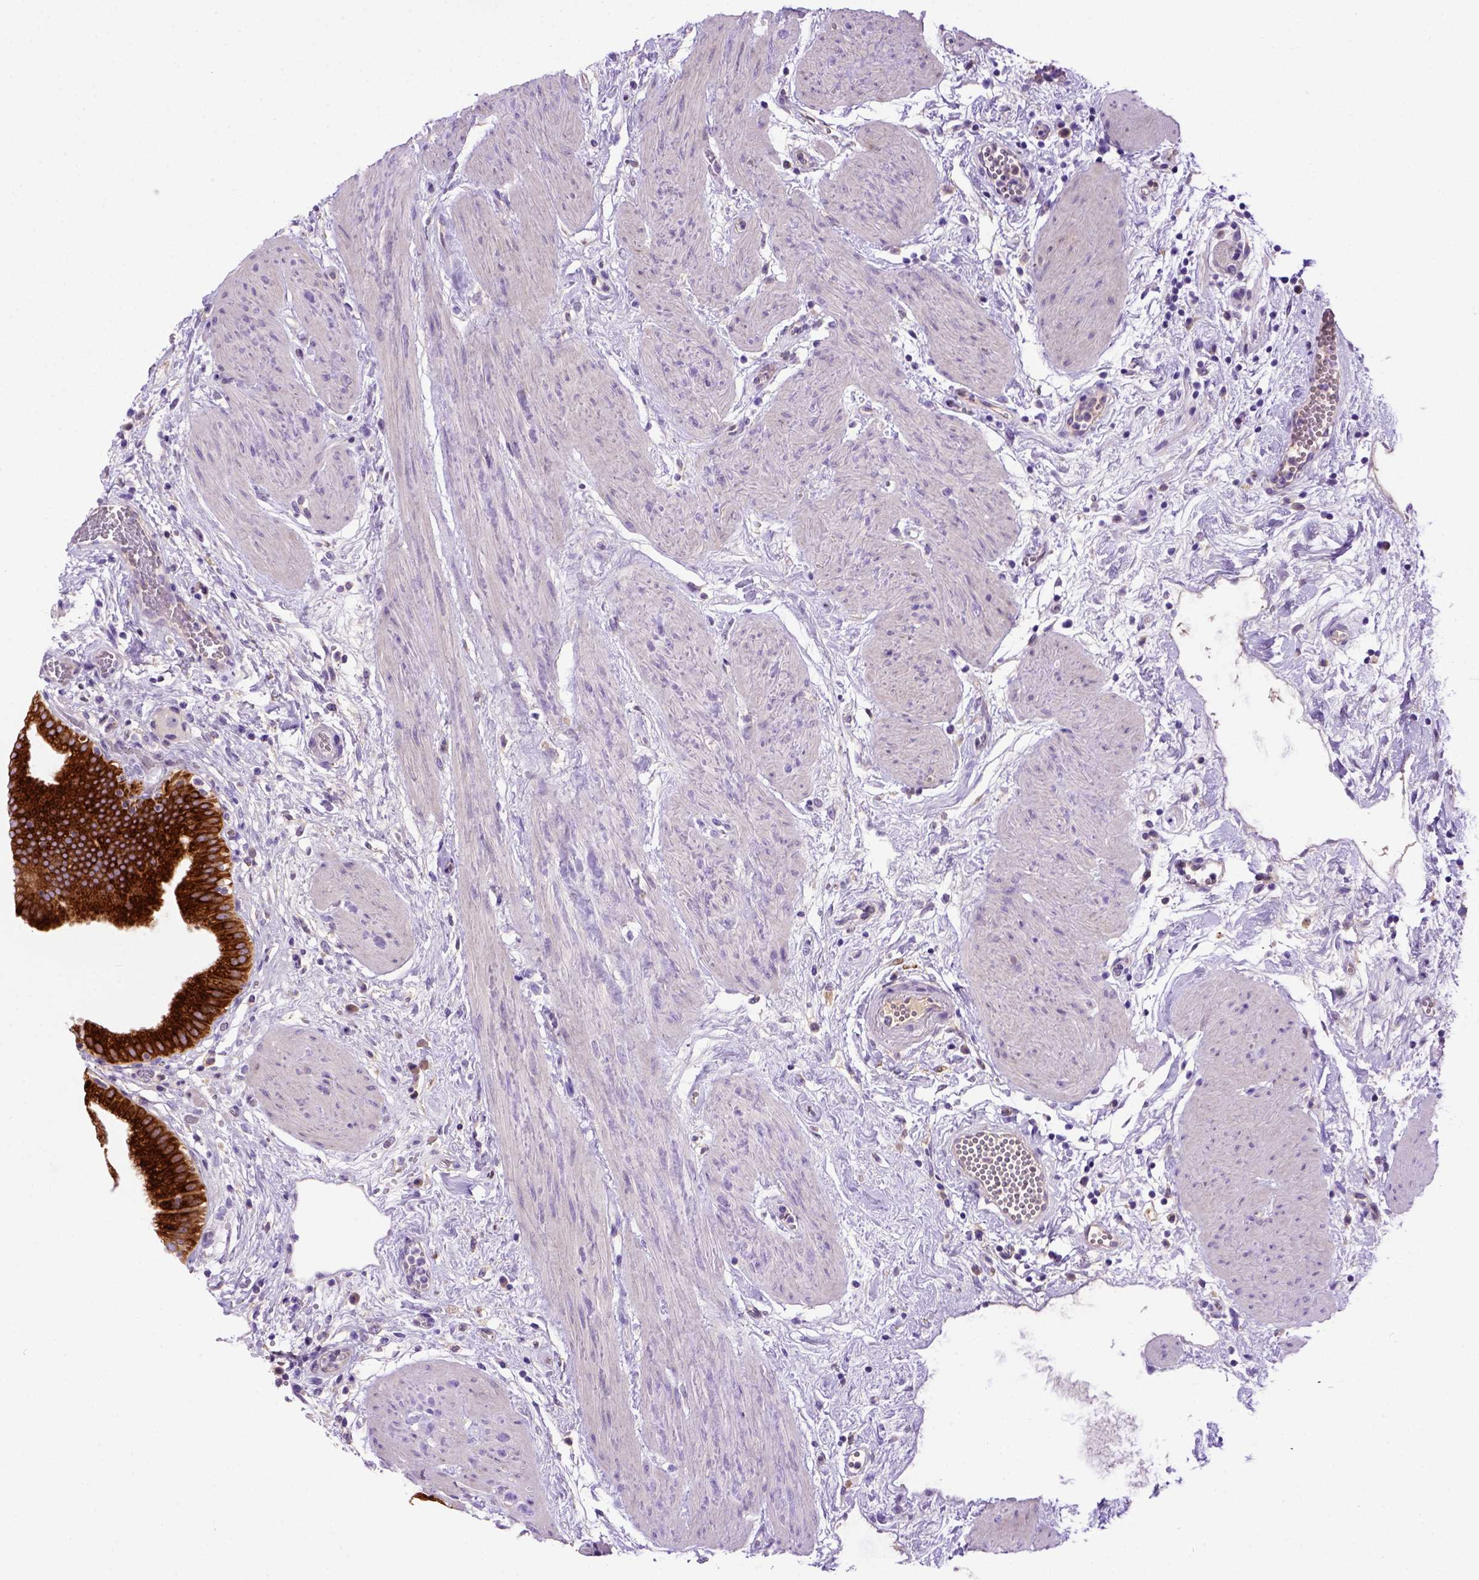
{"staining": {"intensity": "strong", "quantity": ">75%", "location": "cytoplasmic/membranous"}, "tissue": "gallbladder", "cell_type": "Glandular cells", "image_type": "normal", "snomed": [{"axis": "morphology", "description": "Normal tissue, NOS"}, {"axis": "topography", "description": "Gallbladder"}], "caption": "A micrograph of human gallbladder stained for a protein demonstrates strong cytoplasmic/membranous brown staining in glandular cells. The staining is performed using DAB brown chromogen to label protein expression. The nuclei are counter-stained blue using hematoxylin.", "gene": "DEPDC1B", "patient": {"sex": "female", "age": 65}}